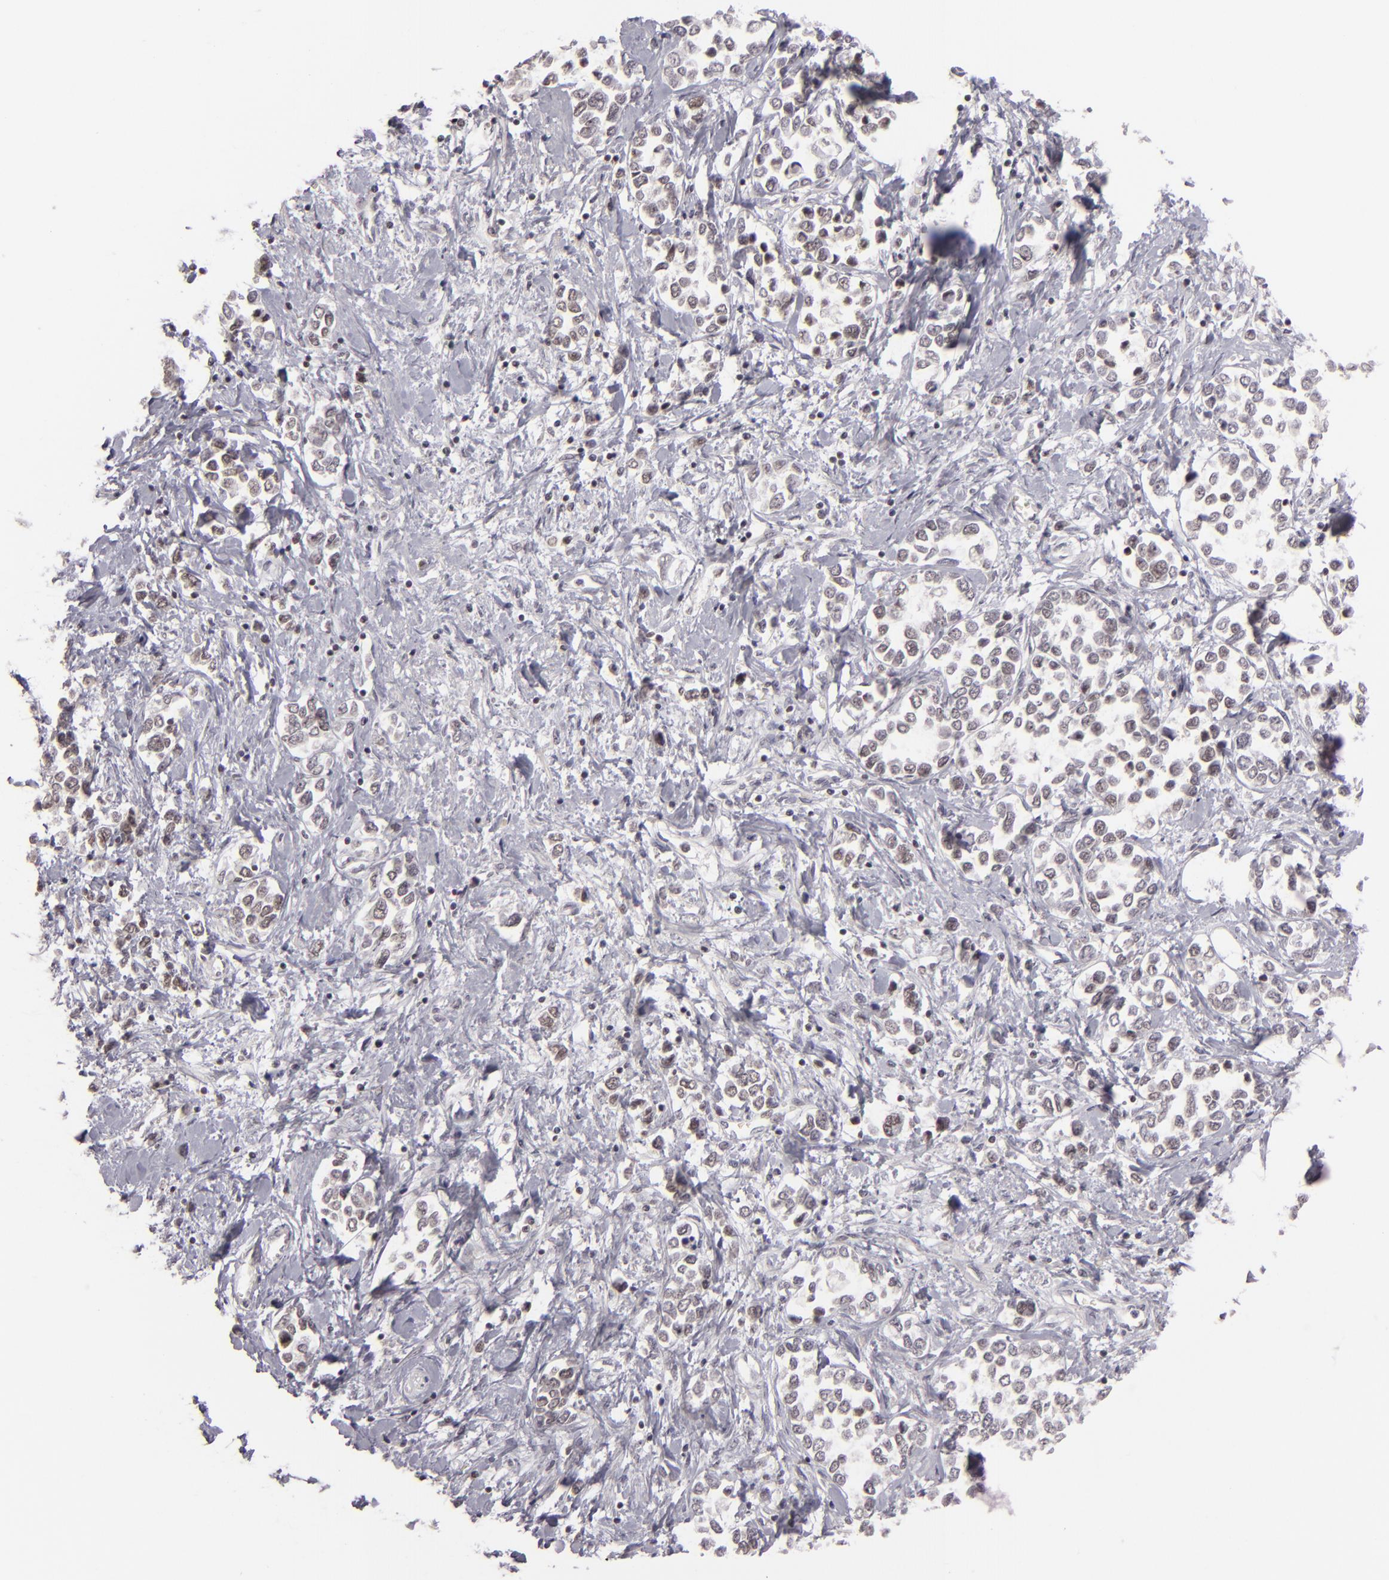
{"staining": {"intensity": "weak", "quantity": ">75%", "location": "nuclear"}, "tissue": "stomach cancer", "cell_type": "Tumor cells", "image_type": "cancer", "snomed": [{"axis": "morphology", "description": "Adenocarcinoma, NOS"}, {"axis": "topography", "description": "Stomach, upper"}], "caption": "IHC (DAB) staining of adenocarcinoma (stomach) displays weak nuclear protein positivity in approximately >75% of tumor cells.", "gene": "DAXX", "patient": {"sex": "male", "age": 76}}